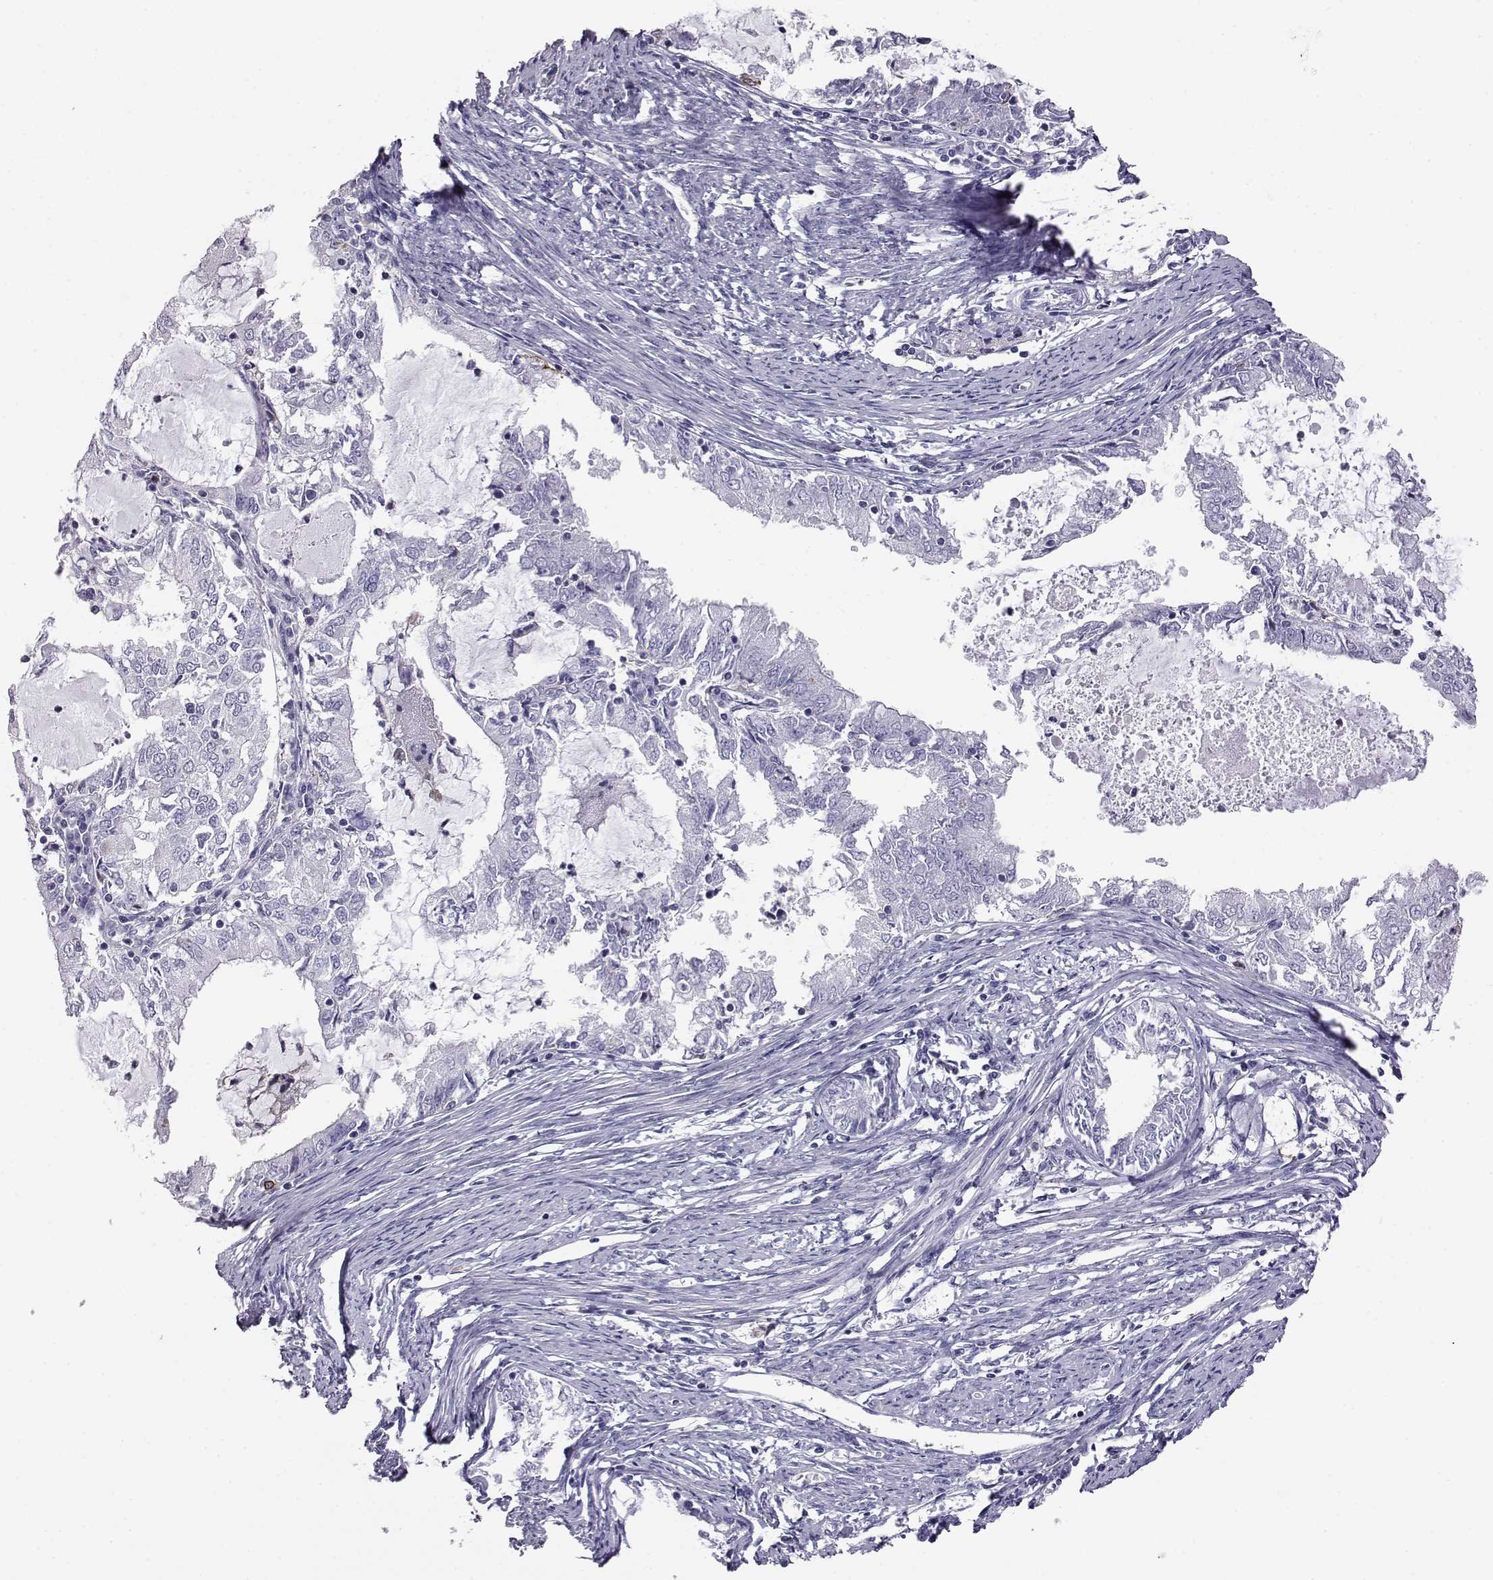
{"staining": {"intensity": "negative", "quantity": "none", "location": "none"}, "tissue": "endometrial cancer", "cell_type": "Tumor cells", "image_type": "cancer", "snomed": [{"axis": "morphology", "description": "Adenocarcinoma, NOS"}, {"axis": "topography", "description": "Endometrium"}], "caption": "Endometrial adenocarcinoma stained for a protein using immunohistochemistry (IHC) displays no staining tumor cells.", "gene": "AKR1B1", "patient": {"sex": "female", "age": 57}}